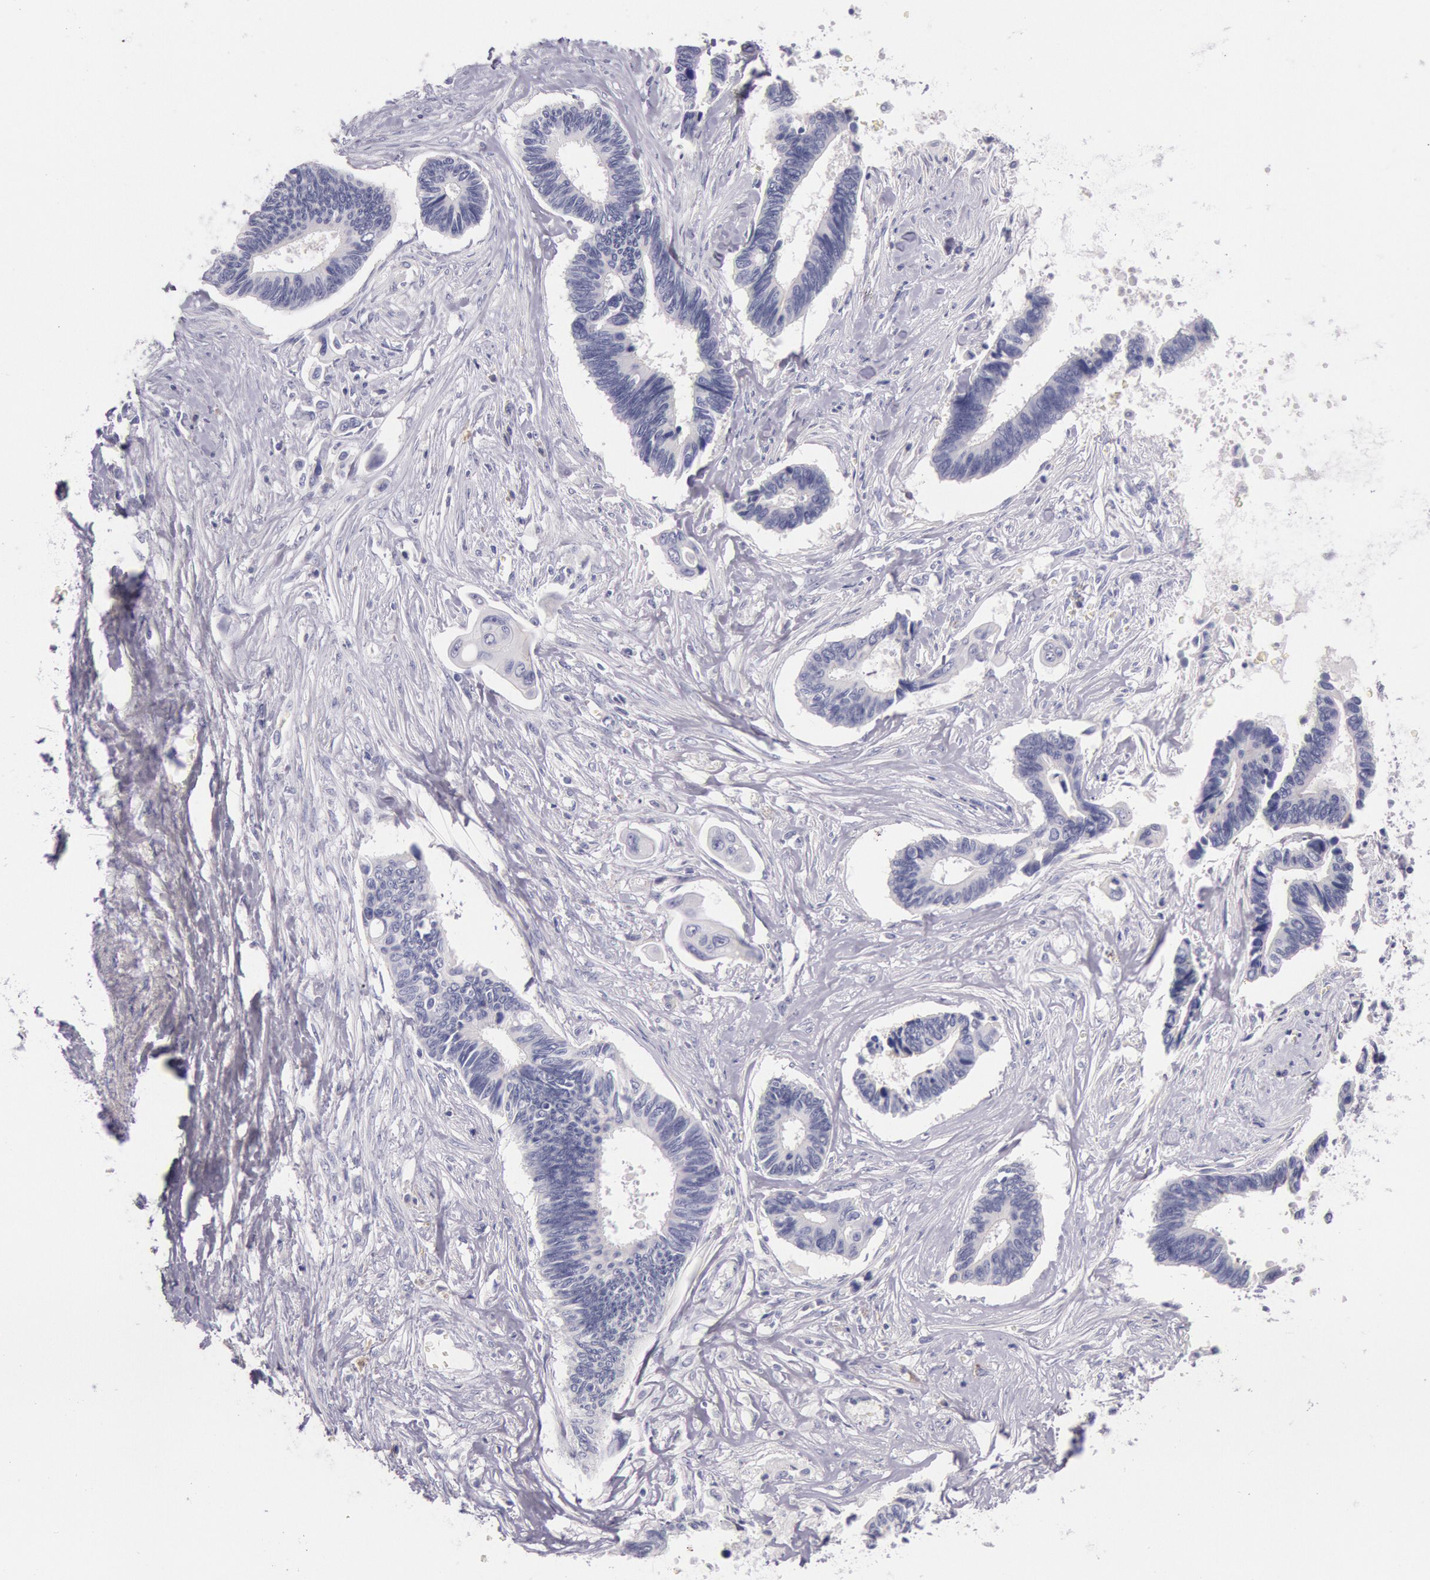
{"staining": {"intensity": "negative", "quantity": "none", "location": "none"}, "tissue": "pancreatic cancer", "cell_type": "Tumor cells", "image_type": "cancer", "snomed": [{"axis": "morphology", "description": "Adenocarcinoma, NOS"}, {"axis": "topography", "description": "Pancreas"}], "caption": "Immunohistochemistry (IHC) histopathology image of human pancreatic cancer stained for a protein (brown), which exhibits no positivity in tumor cells.", "gene": "EGFR", "patient": {"sex": "female", "age": 70}}